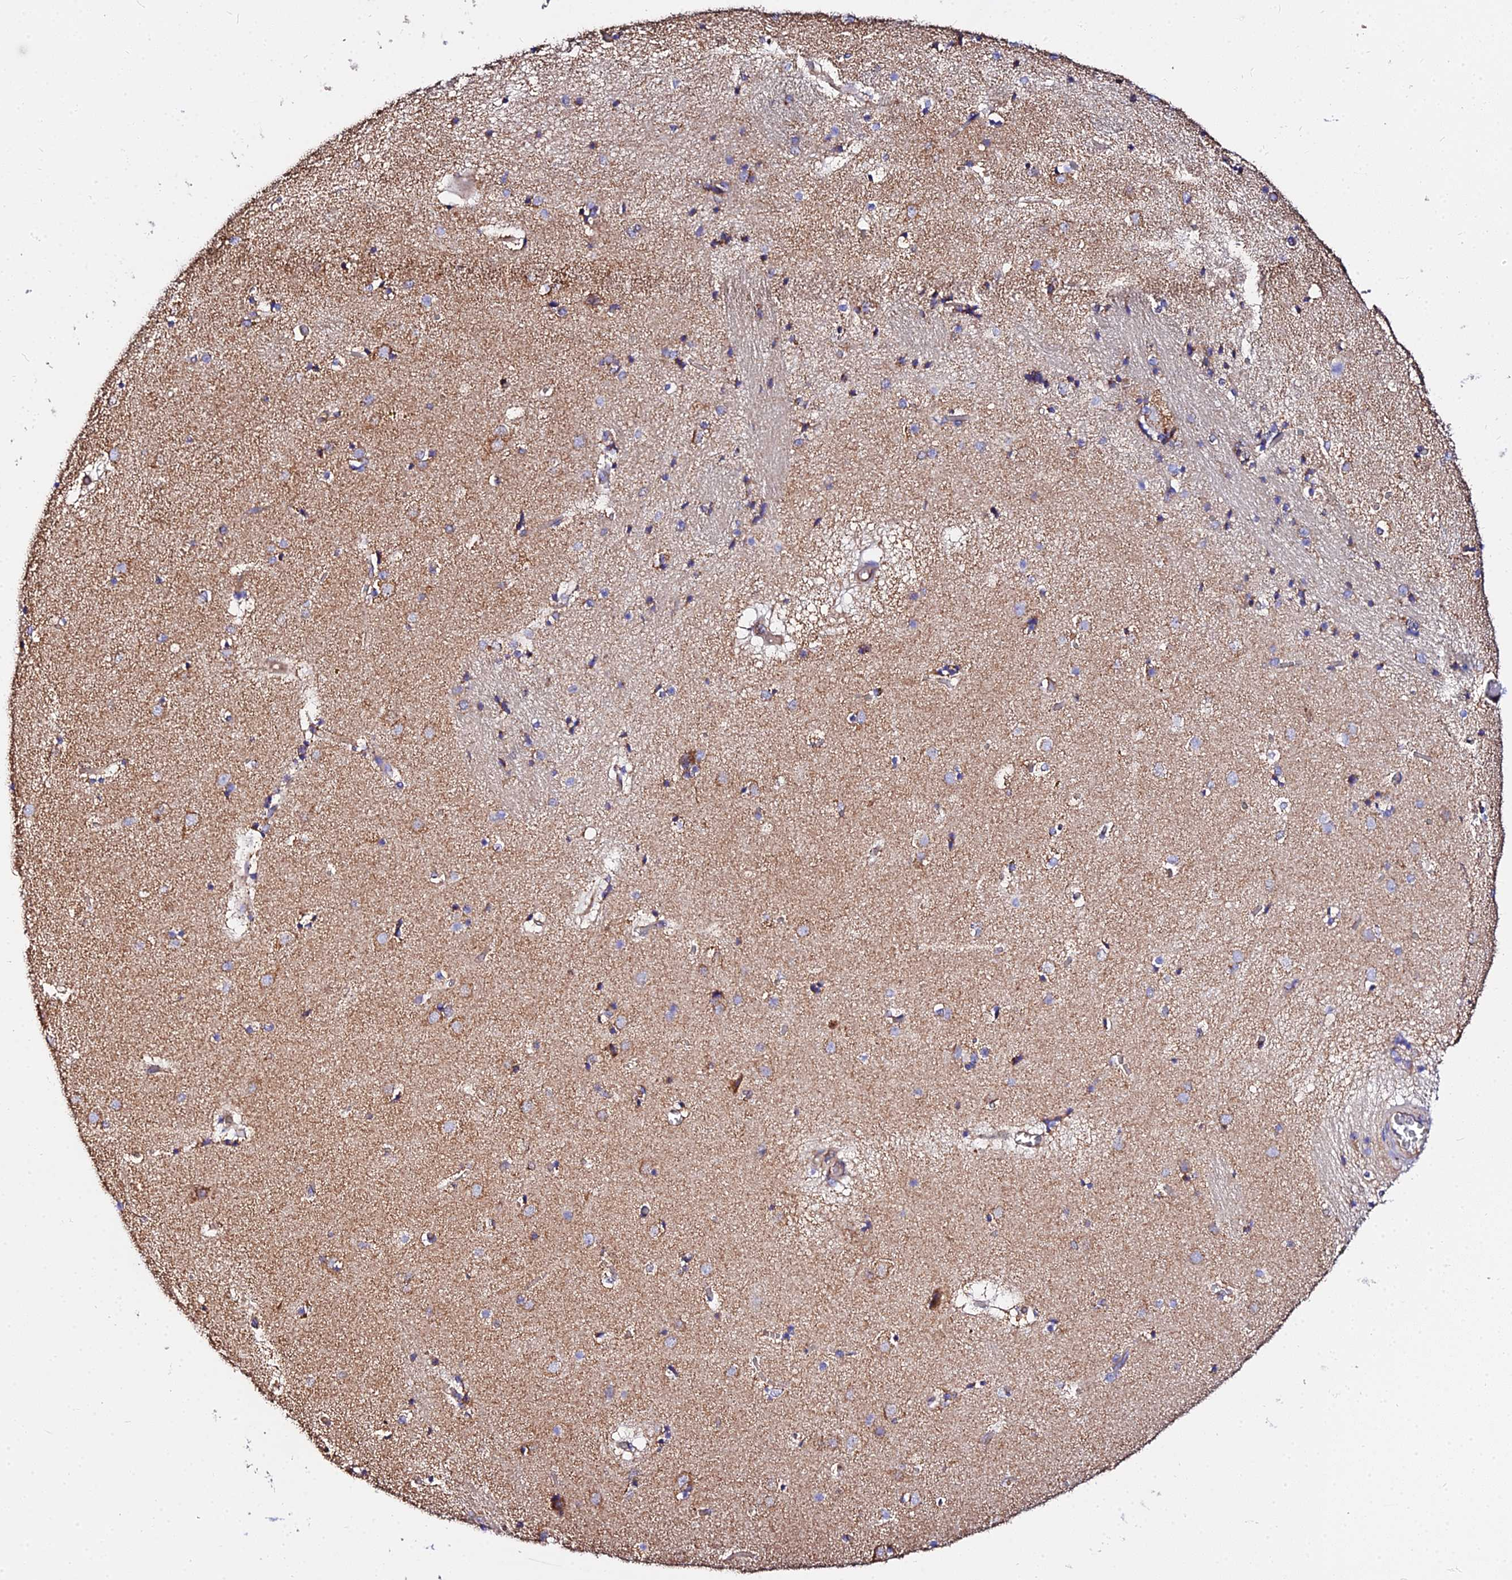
{"staining": {"intensity": "moderate", "quantity": "<25%", "location": "cytoplasmic/membranous"}, "tissue": "caudate", "cell_type": "Glial cells", "image_type": "normal", "snomed": [{"axis": "morphology", "description": "Normal tissue, NOS"}, {"axis": "topography", "description": "Lateral ventricle wall"}], "caption": "Immunohistochemistry (IHC) (DAB) staining of benign caudate reveals moderate cytoplasmic/membranous protein positivity in approximately <25% of glial cells. The staining was performed using DAB (3,3'-diaminobenzidine) to visualize the protein expression in brown, while the nuclei were stained in blue with hematoxylin (Magnification: 20x).", "gene": "ZNF573", "patient": {"sex": "male", "age": 70}}